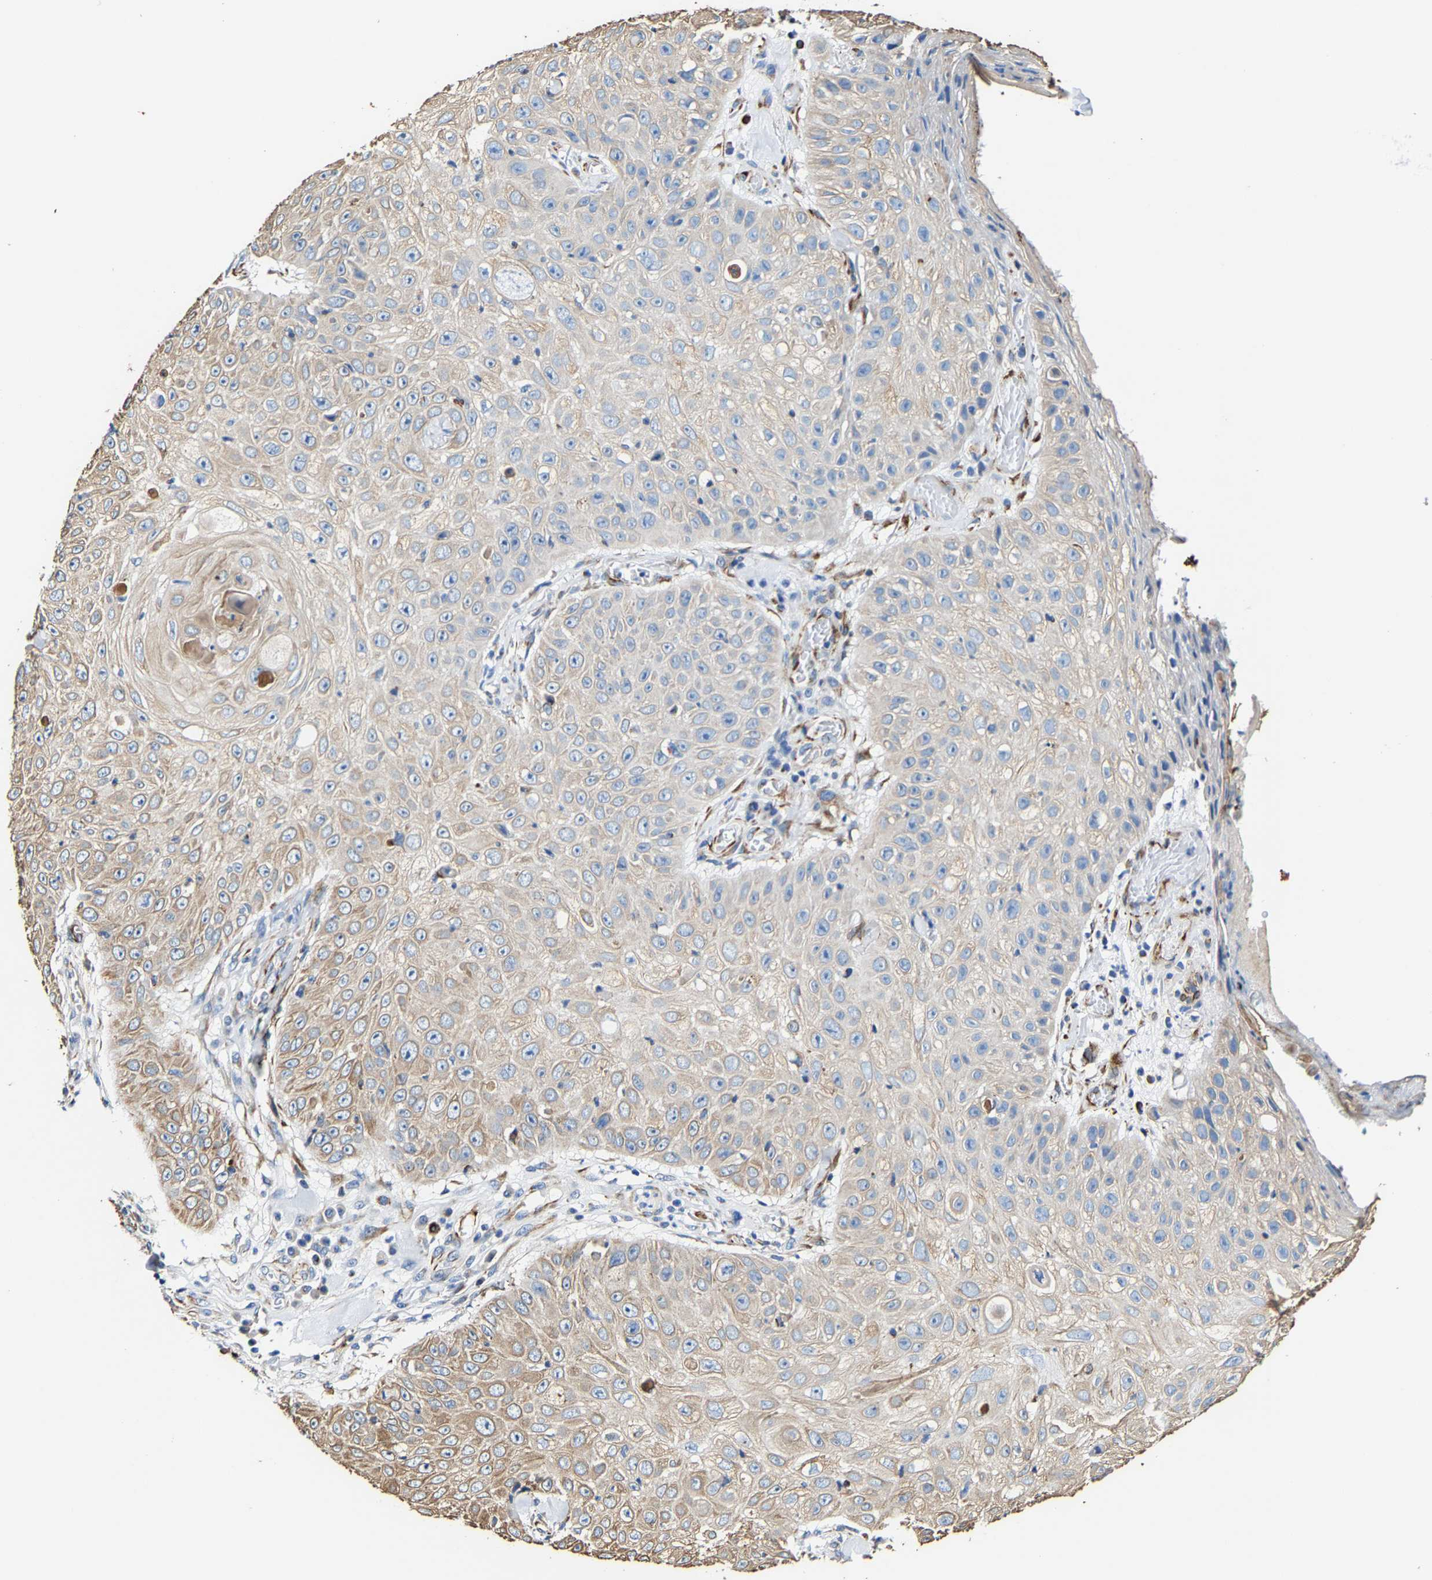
{"staining": {"intensity": "weak", "quantity": ">75%", "location": "cytoplasmic/membranous"}, "tissue": "skin cancer", "cell_type": "Tumor cells", "image_type": "cancer", "snomed": [{"axis": "morphology", "description": "Squamous cell carcinoma, NOS"}, {"axis": "topography", "description": "Skin"}], "caption": "Skin squamous cell carcinoma tissue shows weak cytoplasmic/membranous expression in approximately >75% of tumor cells", "gene": "MMEL1", "patient": {"sex": "male", "age": 86}}